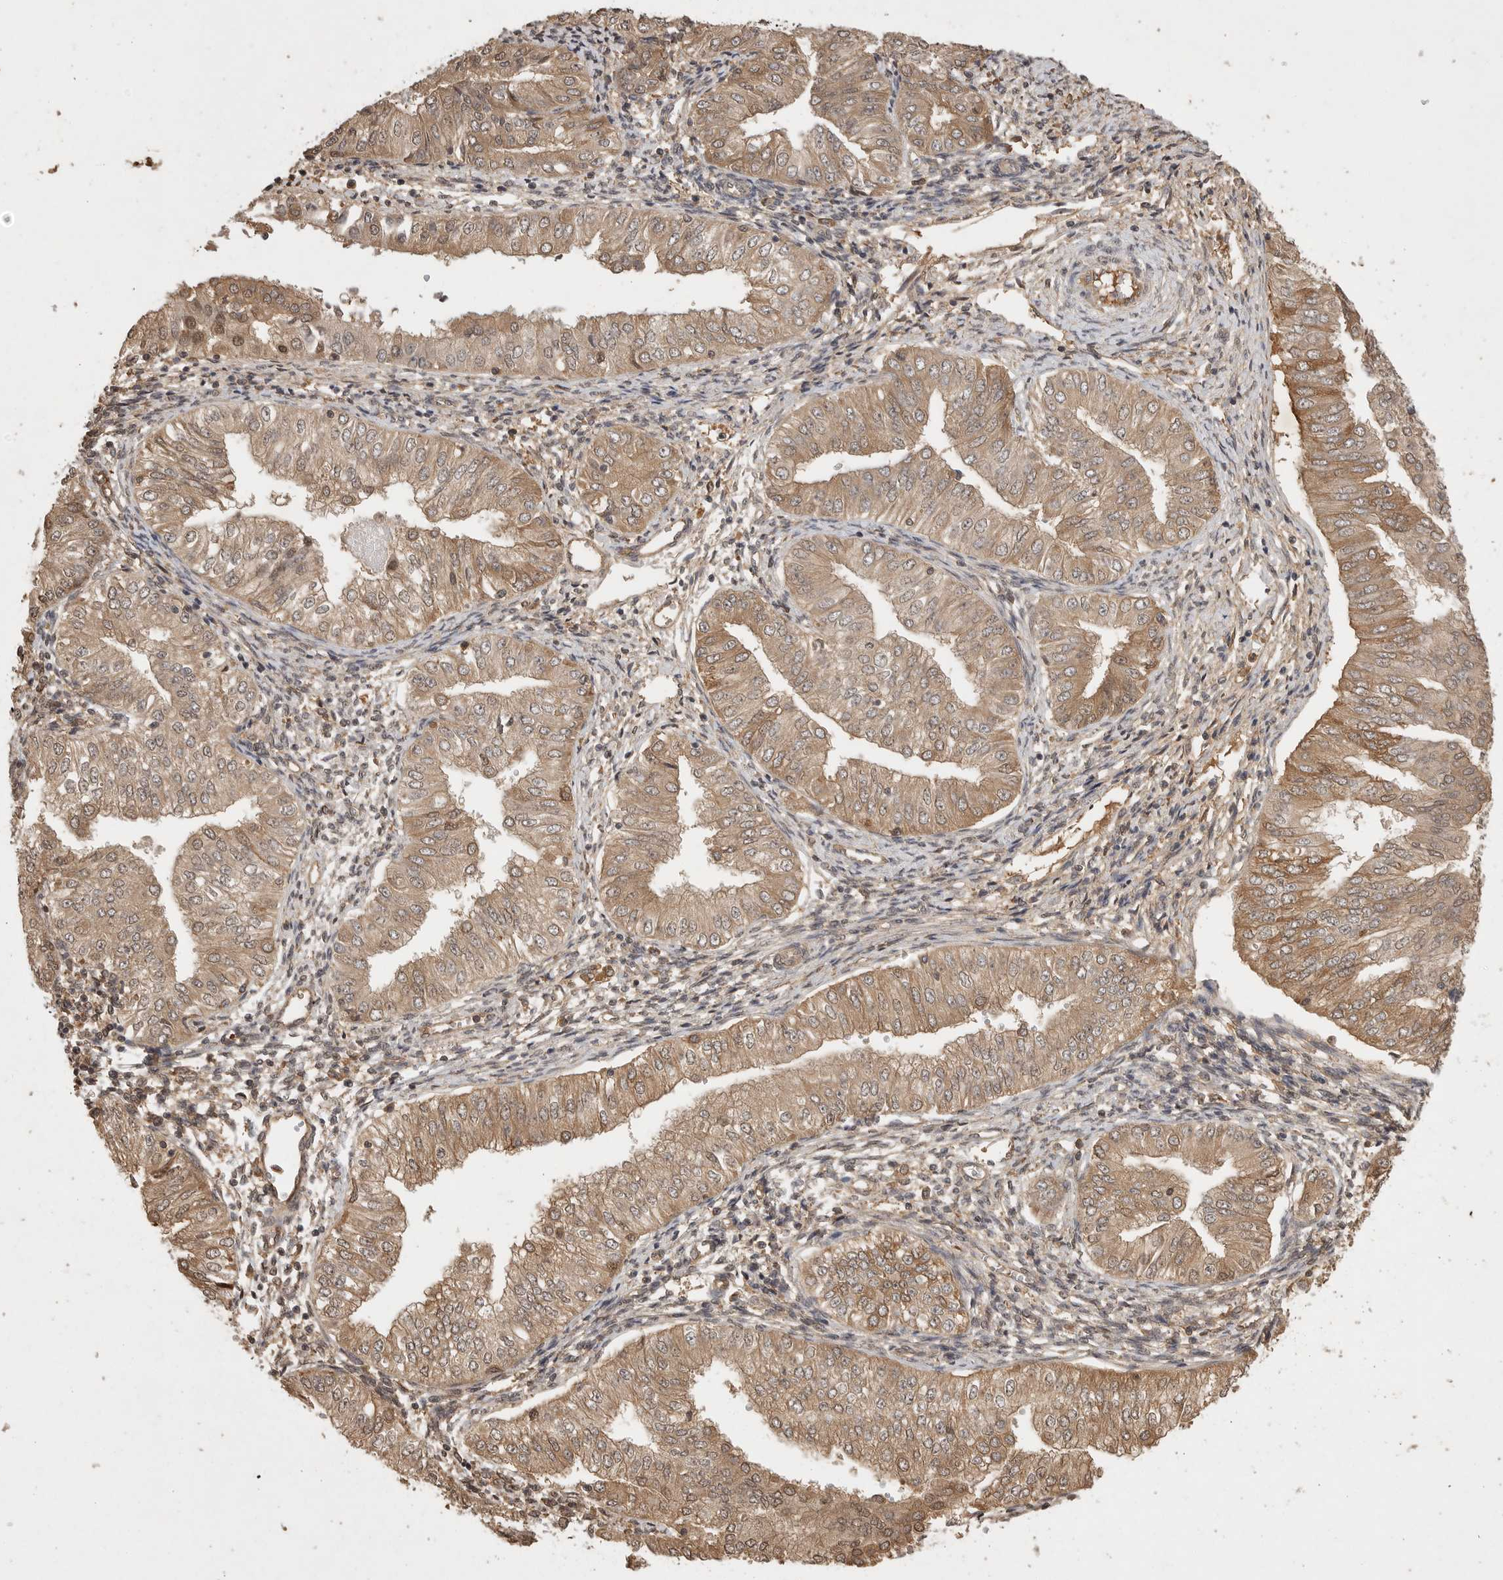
{"staining": {"intensity": "moderate", "quantity": ">75%", "location": "cytoplasmic/membranous"}, "tissue": "endometrial cancer", "cell_type": "Tumor cells", "image_type": "cancer", "snomed": [{"axis": "morphology", "description": "Normal tissue, NOS"}, {"axis": "morphology", "description": "Adenocarcinoma, NOS"}, {"axis": "topography", "description": "Endometrium"}], "caption": "Endometrial adenocarcinoma tissue reveals moderate cytoplasmic/membranous staining in about >75% of tumor cells, visualized by immunohistochemistry.", "gene": "PRMT3", "patient": {"sex": "female", "age": 53}}